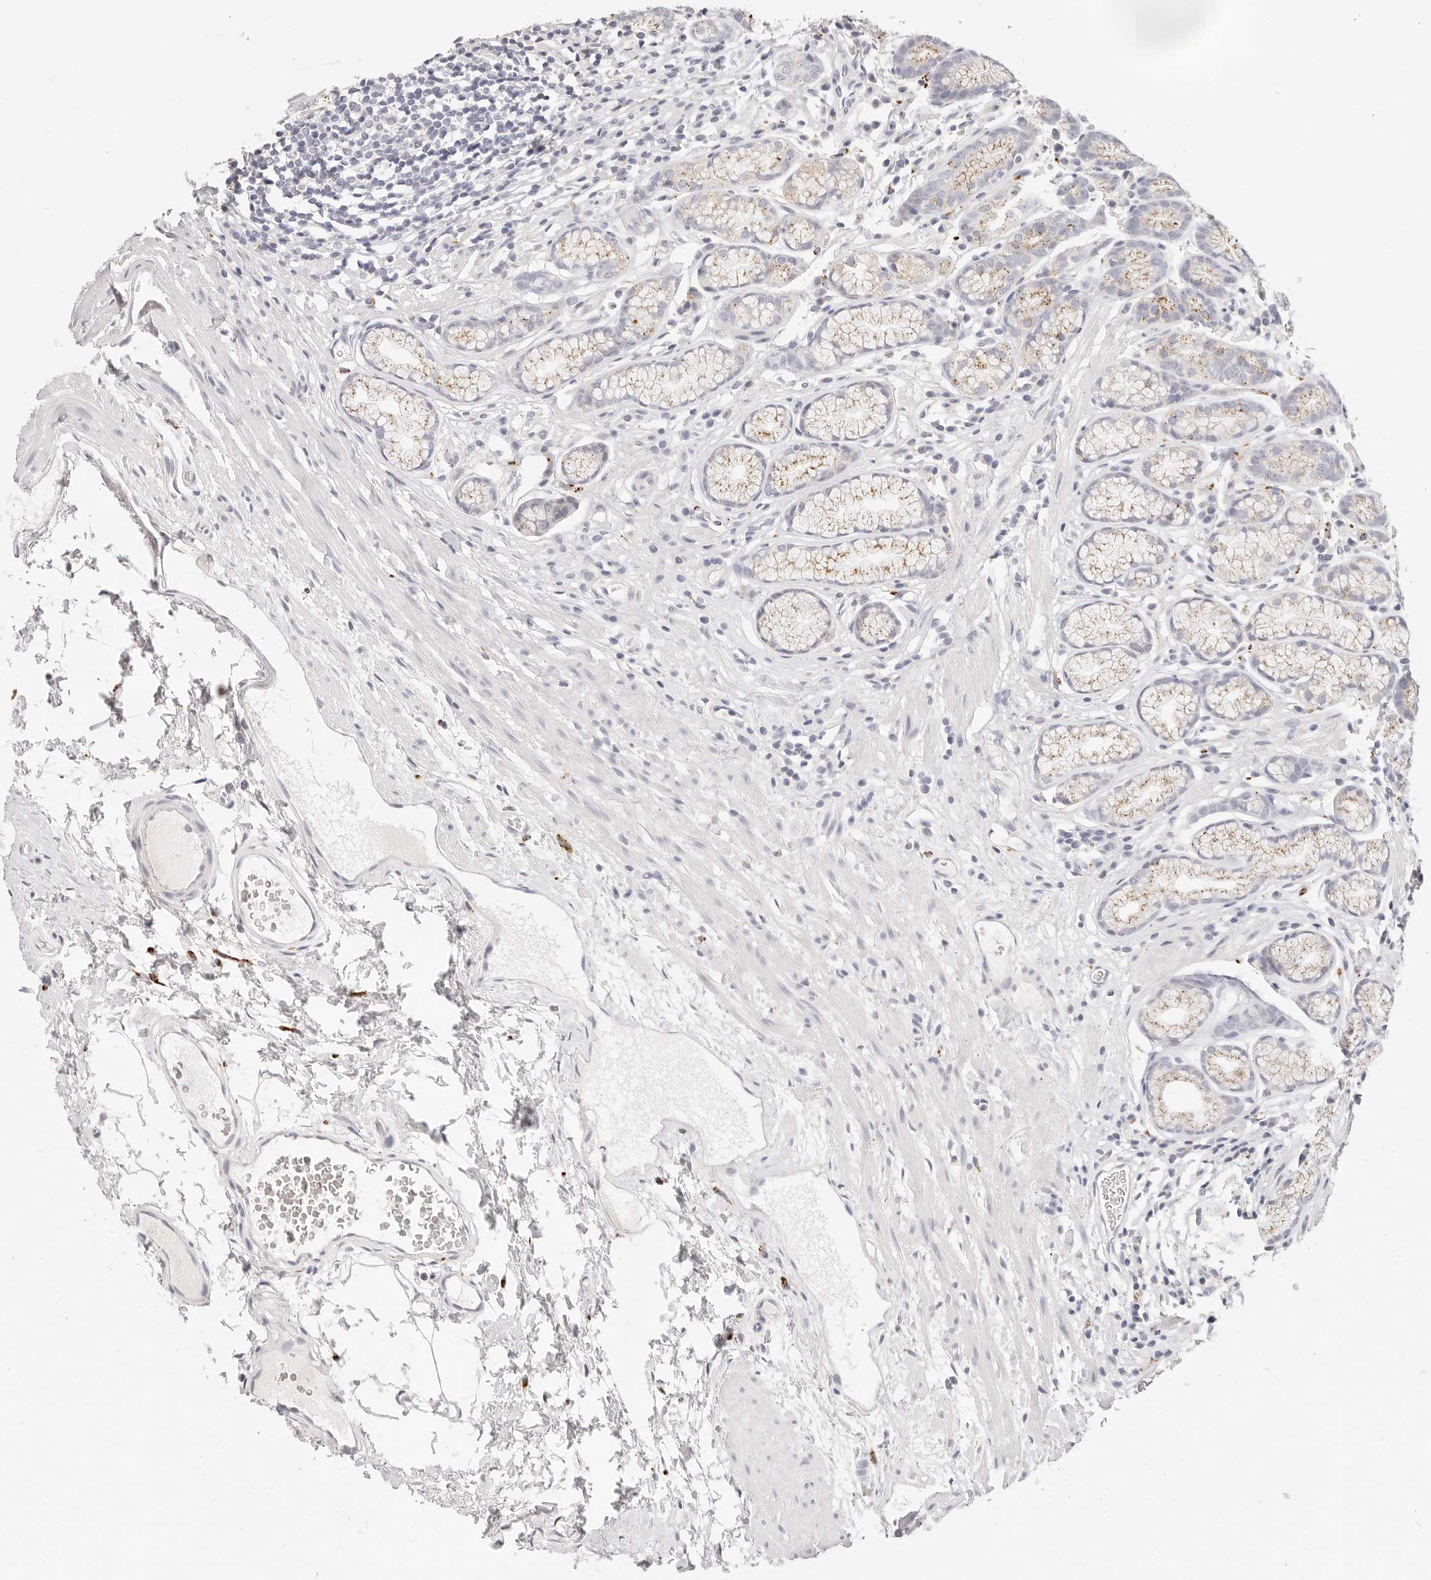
{"staining": {"intensity": "moderate", "quantity": "25%-75%", "location": "cytoplasmic/membranous"}, "tissue": "stomach", "cell_type": "Glandular cells", "image_type": "normal", "snomed": [{"axis": "morphology", "description": "Normal tissue, NOS"}, {"axis": "topography", "description": "Stomach"}], "caption": "This is a photomicrograph of immunohistochemistry (IHC) staining of benign stomach, which shows moderate positivity in the cytoplasmic/membranous of glandular cells.", "gene": "STKLD1", "patient": {"sex": "male", "age": 42}}